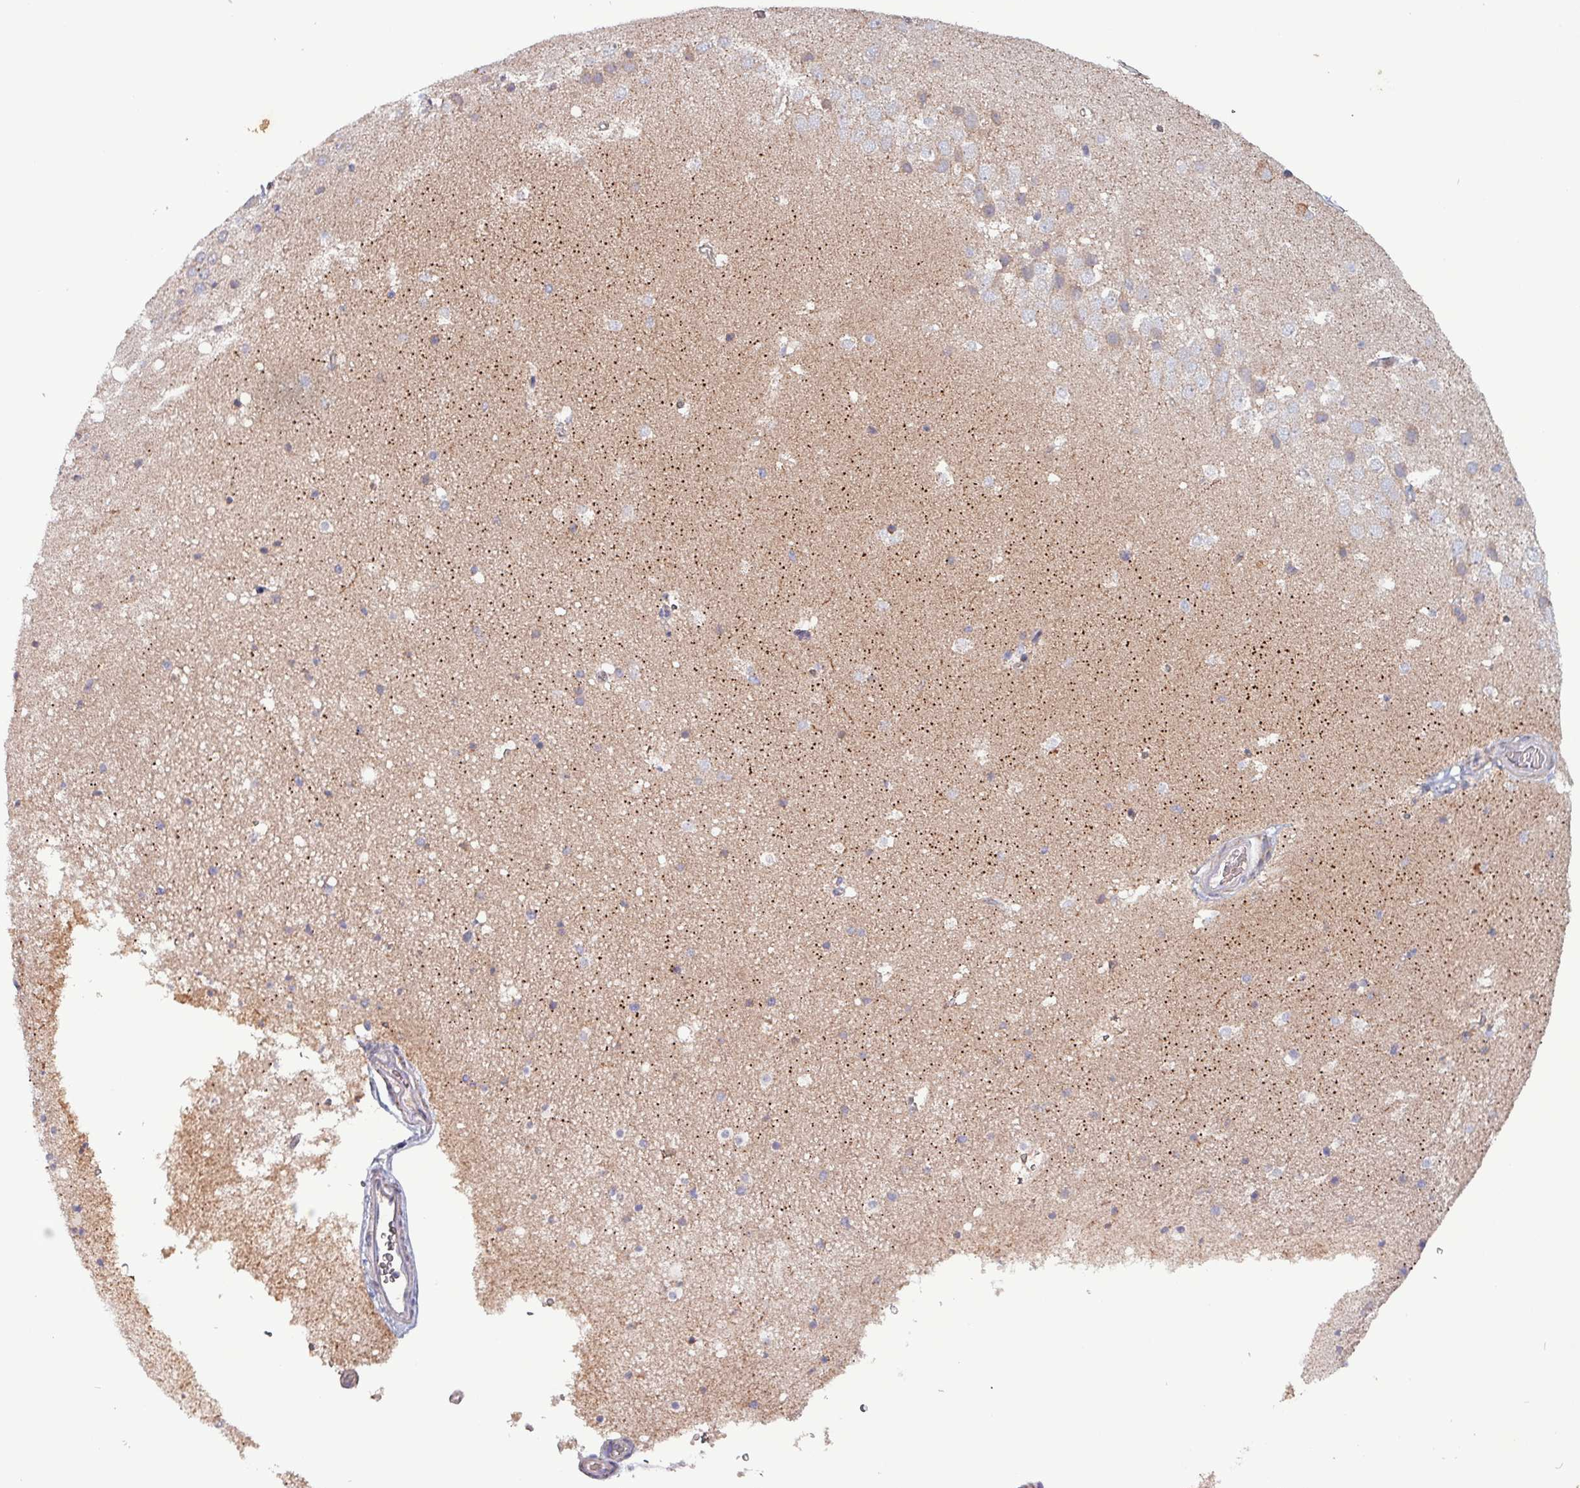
{"staining": {"intensity": "negative", "quantity": "none", "location": "none"}, "tissue": "hippocampus", "cell_type": "Glial cells", "image_type": "normal", "snomed": [{"axis": "morphology", "description": "Normal tissue, NOS"}, {"axis": "topography", "description": "Hippocampus"}], "caption": "High magnification brightfield microscopy of normal hippocampus stained with DAB (3,3'-diaminobenzidine) (brown) and counterstained with hematoxylin (blue): glial cells show no significant positivity.", "gene": "ZNF322", "patient": {"sex": "male", "age": 37}}